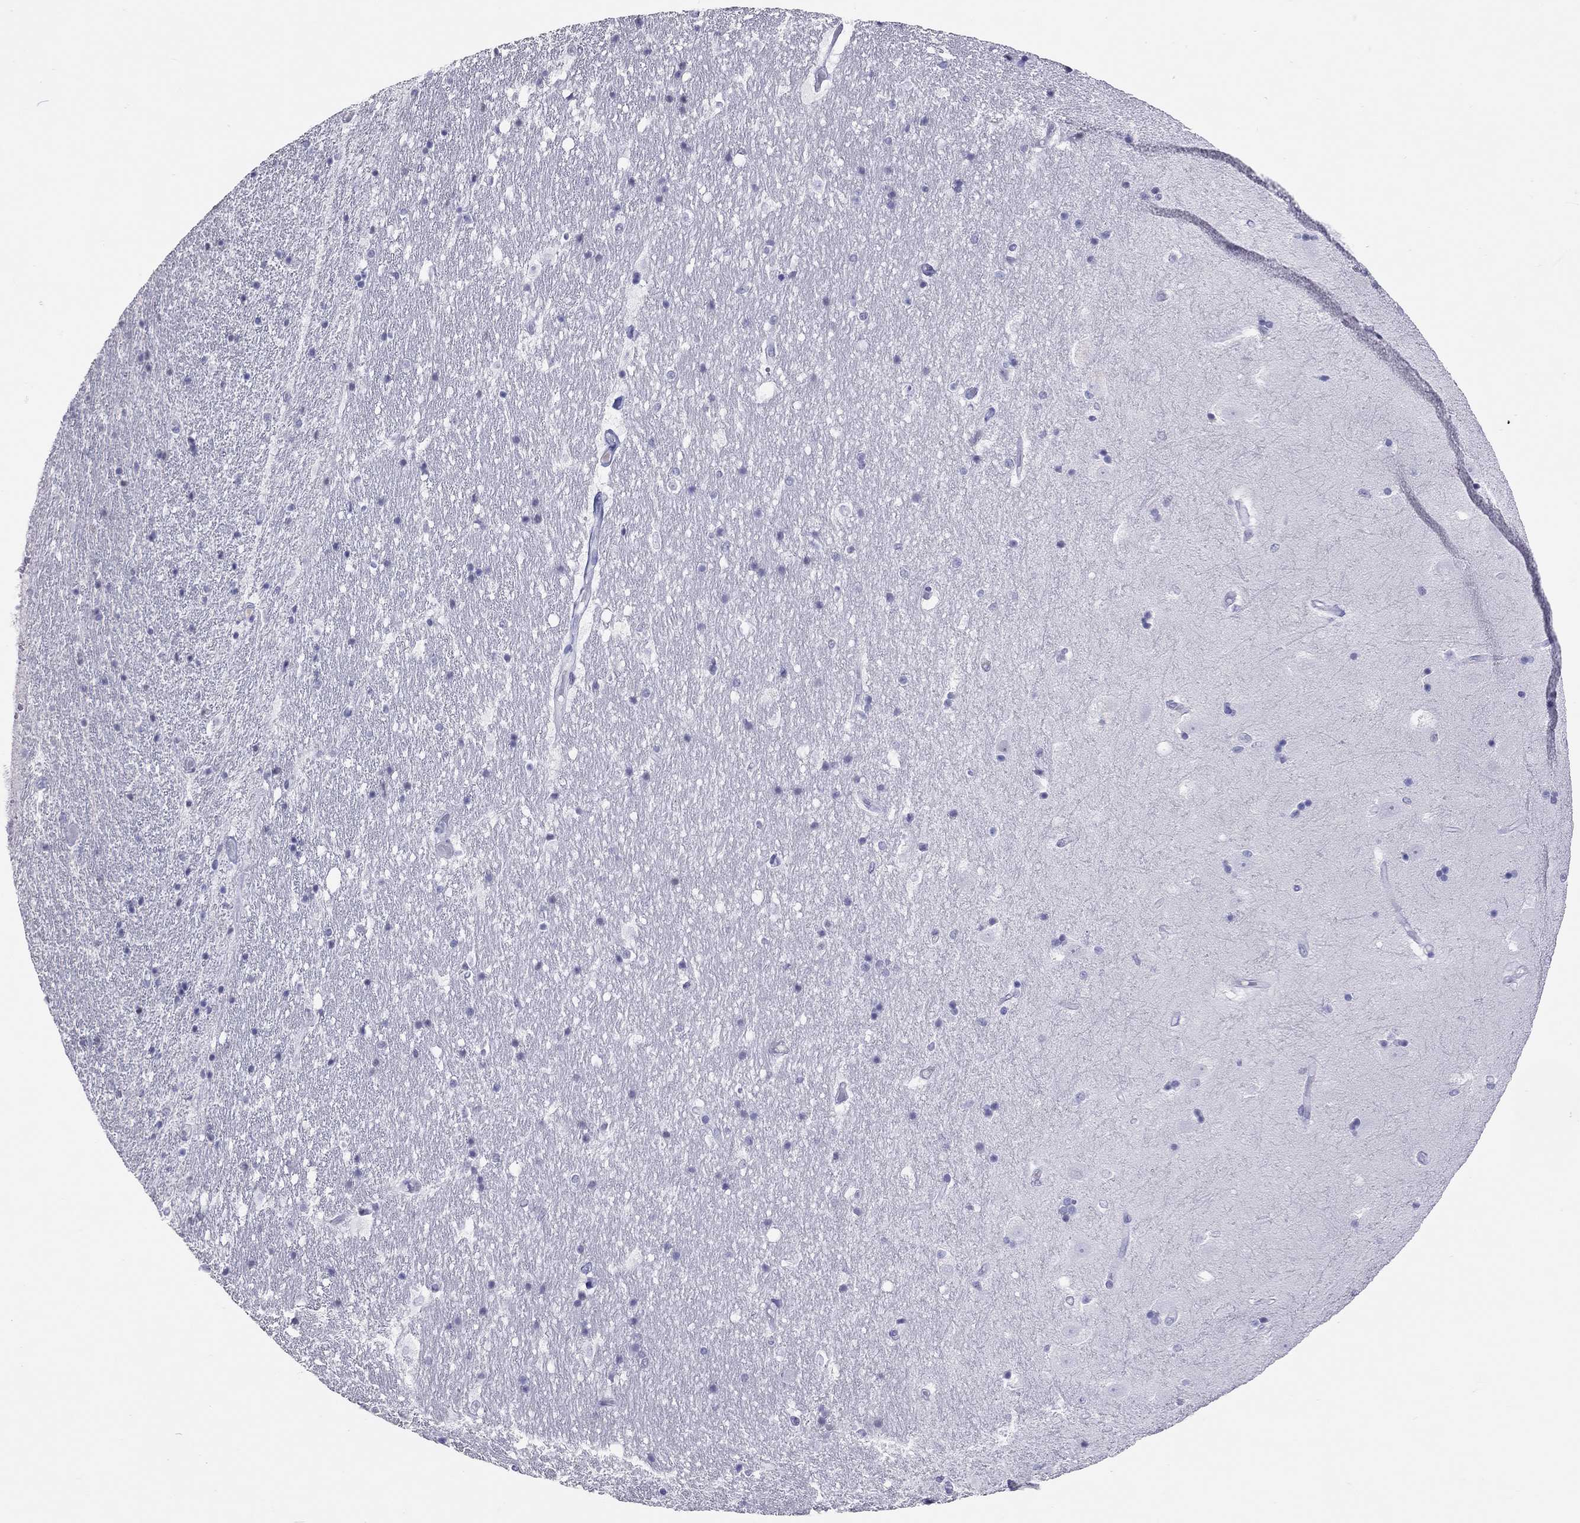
{"staining": {"intensity": "negative", "quantity": "none", "location": "none"}, "tissue": "hippocampus", "cell_type": "Glial cells", "image_type": "normal", "snomed": [{"axis": "morphology", "description": "Normal tissue, NOS"}, {"axis": "topography", "description": "Hippocampus"}], "caption": "Protein analysis of unremarkable hippocampus exhibits no significant expression in glial cells. The staining was performed using DAB (3,3'-diaminobenzidine) to visualize the protein expression in brown, while the nuclei were stained in blue with hematoxylin (Magnification: 20x).", "gene": "JHY", "patient": {"sex": "male", "age": 49}}